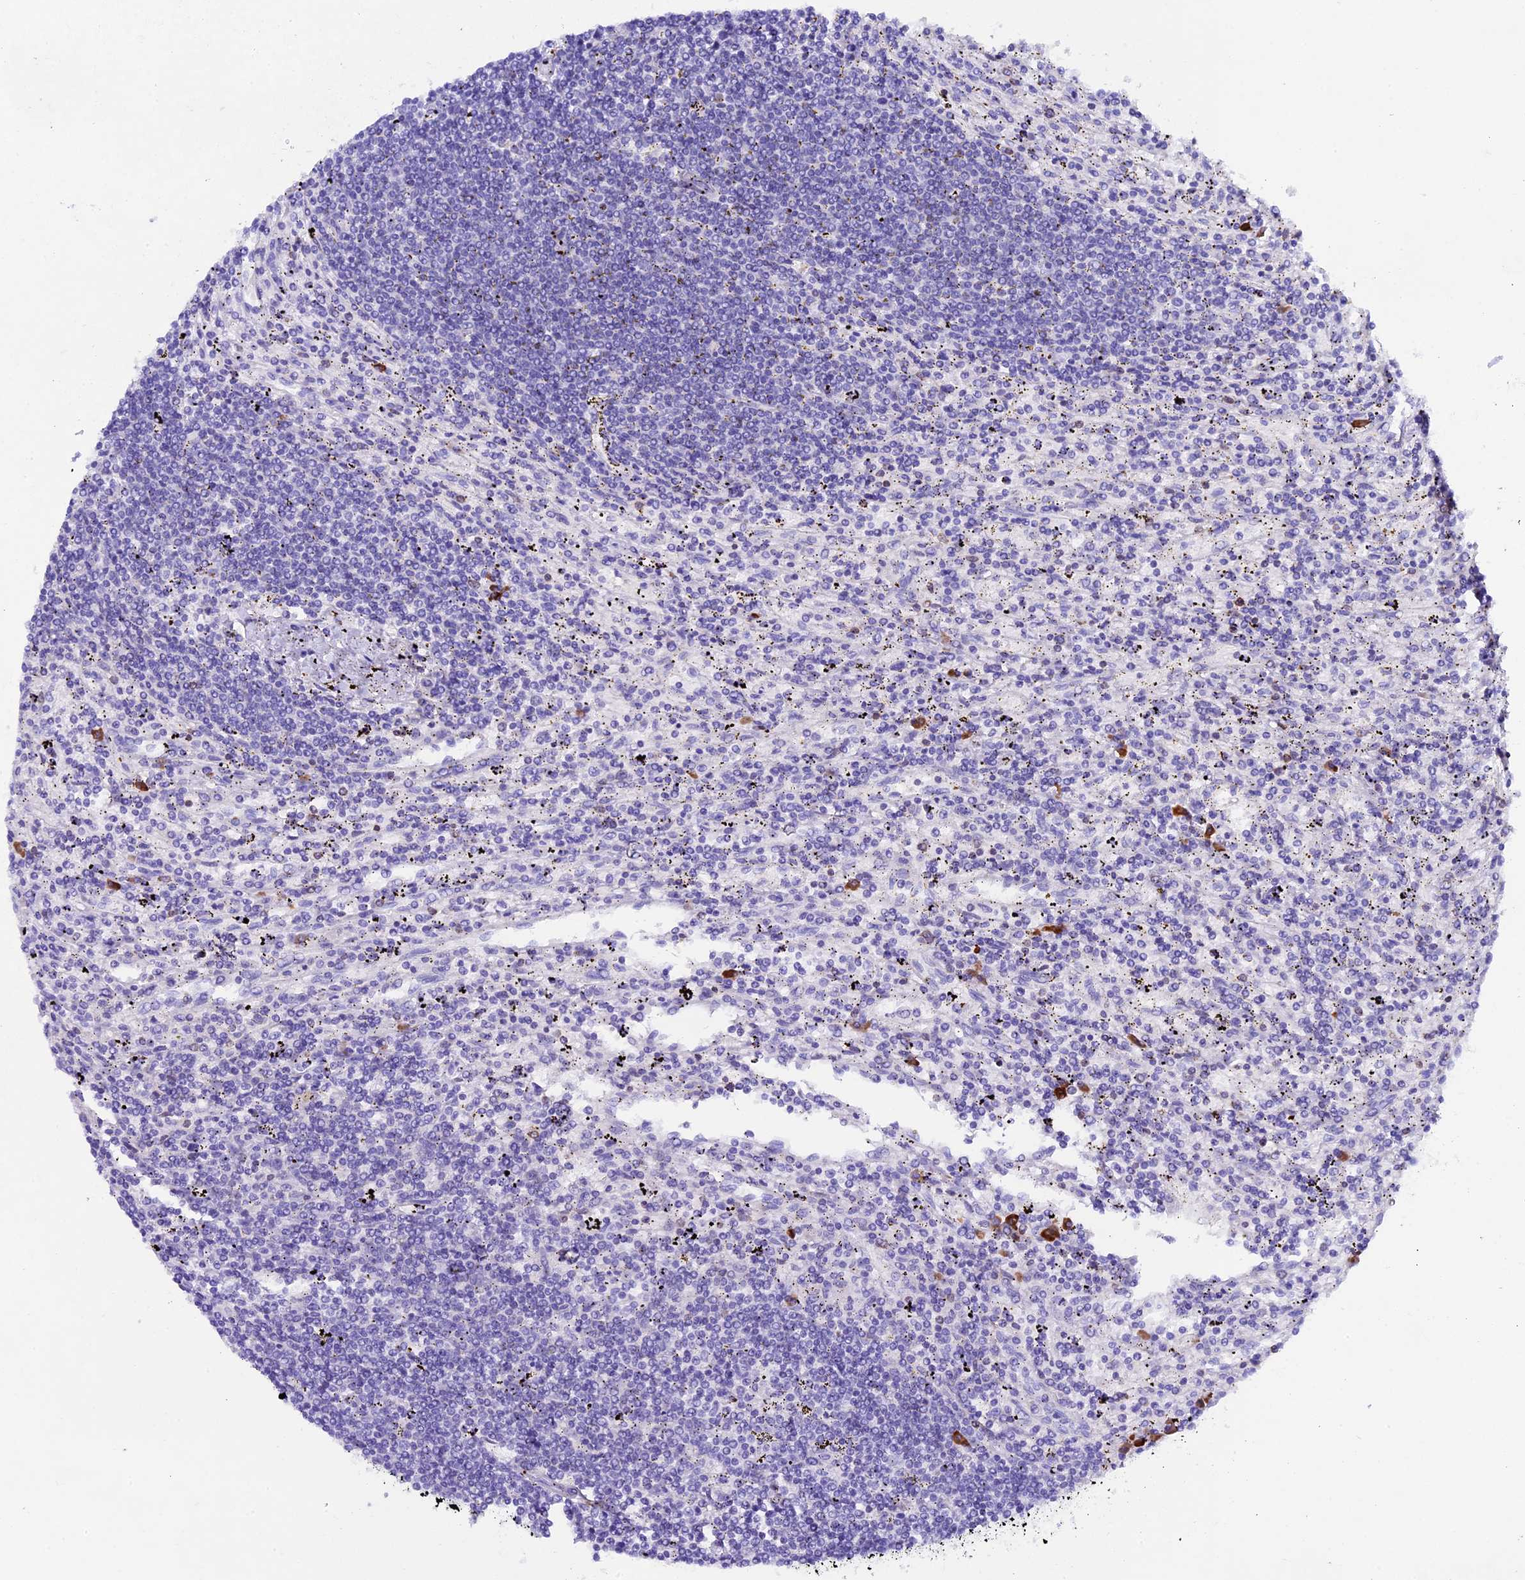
{"staining": {"intensity": "negative", "quantity": "none", "location": "none"}, "tissue": "lymphoma", "cell_type": "Tumor cells", "image_type": "cancer", "snomed": [{"axis": "morphology", "description": "Malignant lymphoma, non-Hodgkin's type, Low grade"}, {"axis": "topography", "description": "Spleen"}], "caption": "This is an immunohistochemistry (IHC) image of lymphoma. There is no expression in tumor cells.", "gene": "FKBP11", "patient": {"sex": "male", "age": 76}}